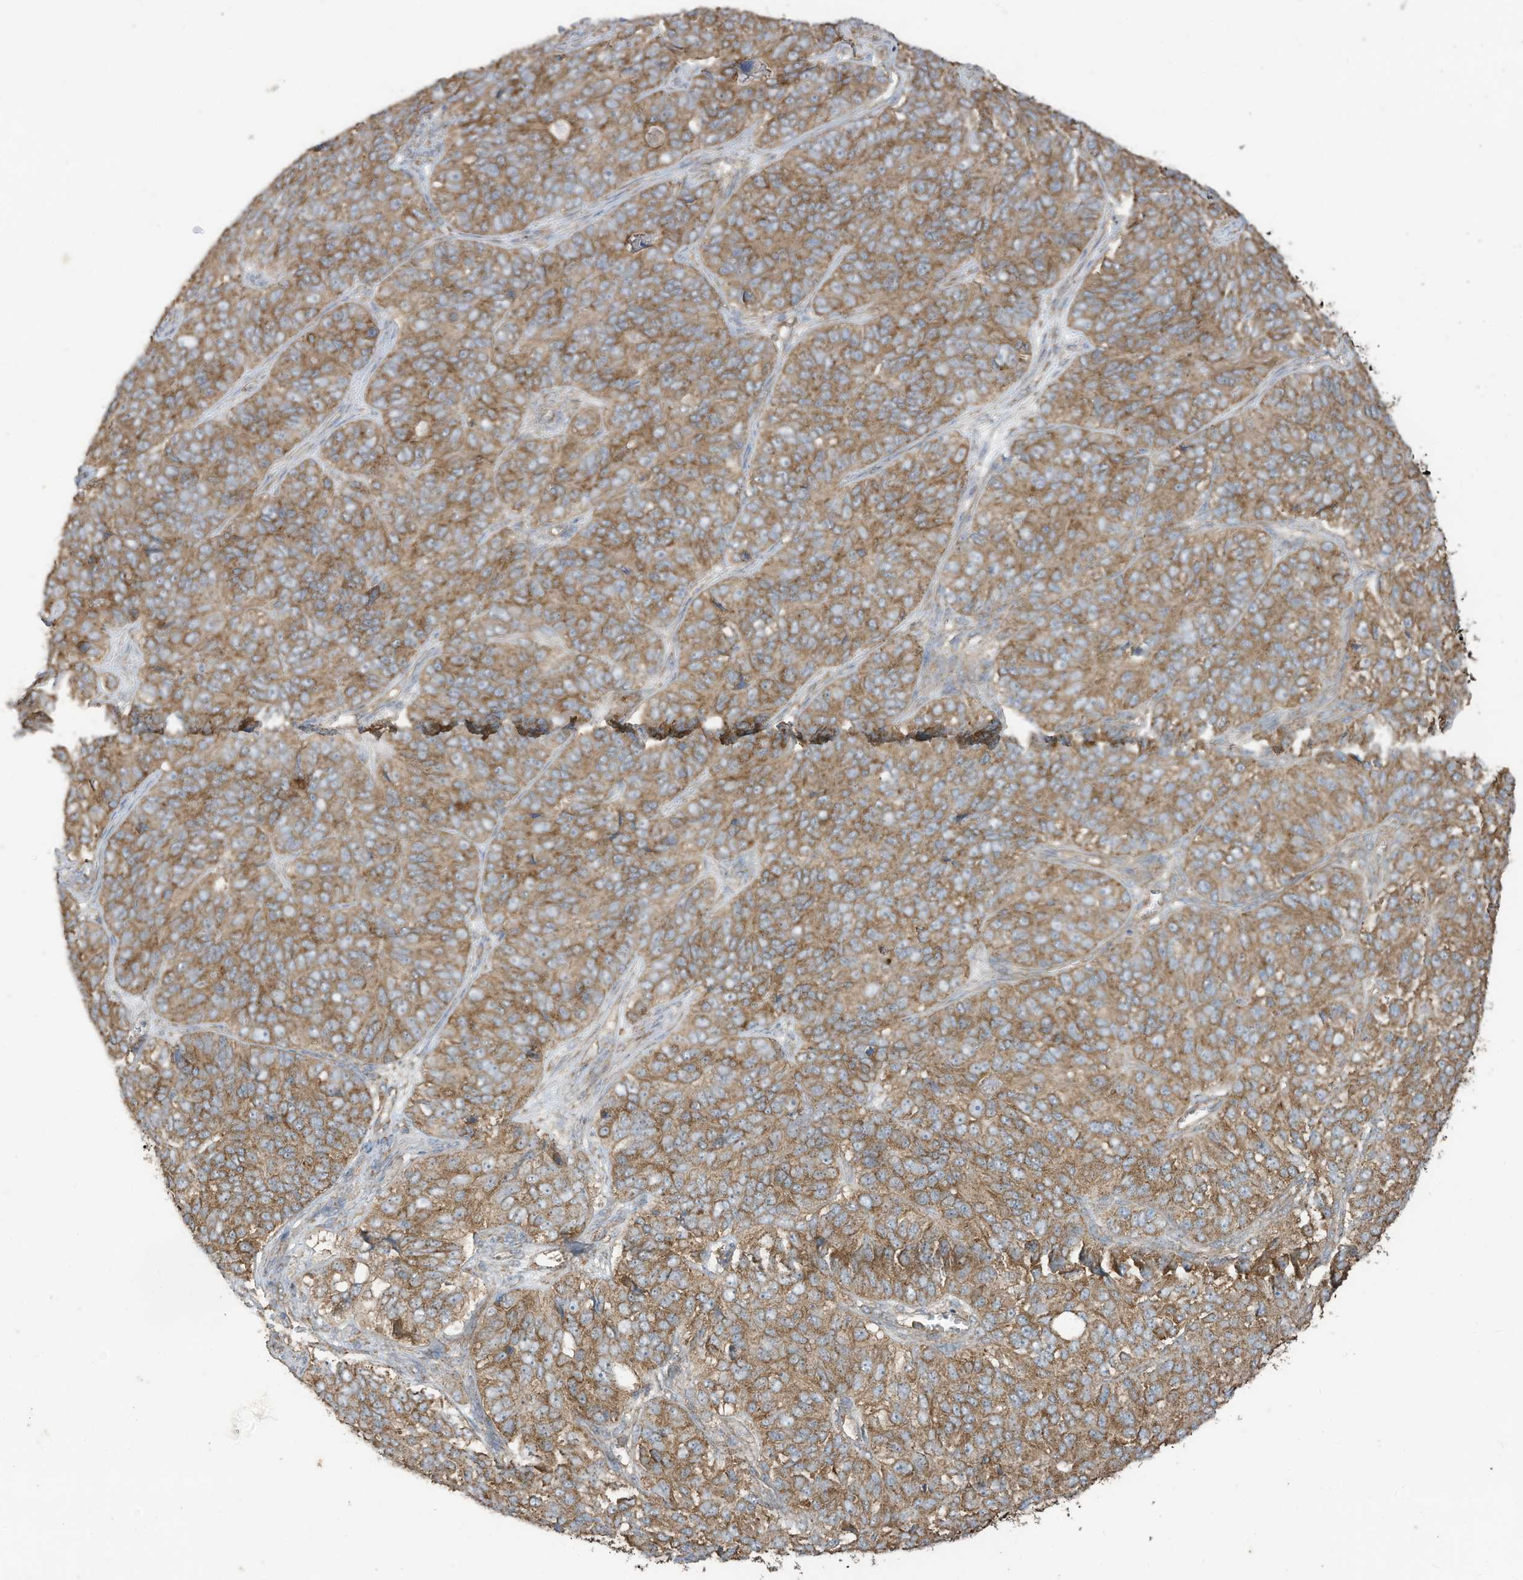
{"staining": {"intensity": "moderate", "quantity": ">75%", "location": "cytoplasmic/membranous"}, "tissue": "ovarian cancer", "cell_type": "Tumor cells", "image_type": "cancer", "snomed": [{"axis": "morphology", "description": "Carcinoma, endometroid"}, {"axis": "topography", "description": "Ovary"}], "caption": "Immunohistochemistry micrograph of ovarian cancer stained for a protein (brown), which reveals medium levels of moderate cytoplasmic/membranous positivity in approximately >75% of tumor cells.", "gene": "CGAS", "patient": {"sex": "female", "age": 51}}